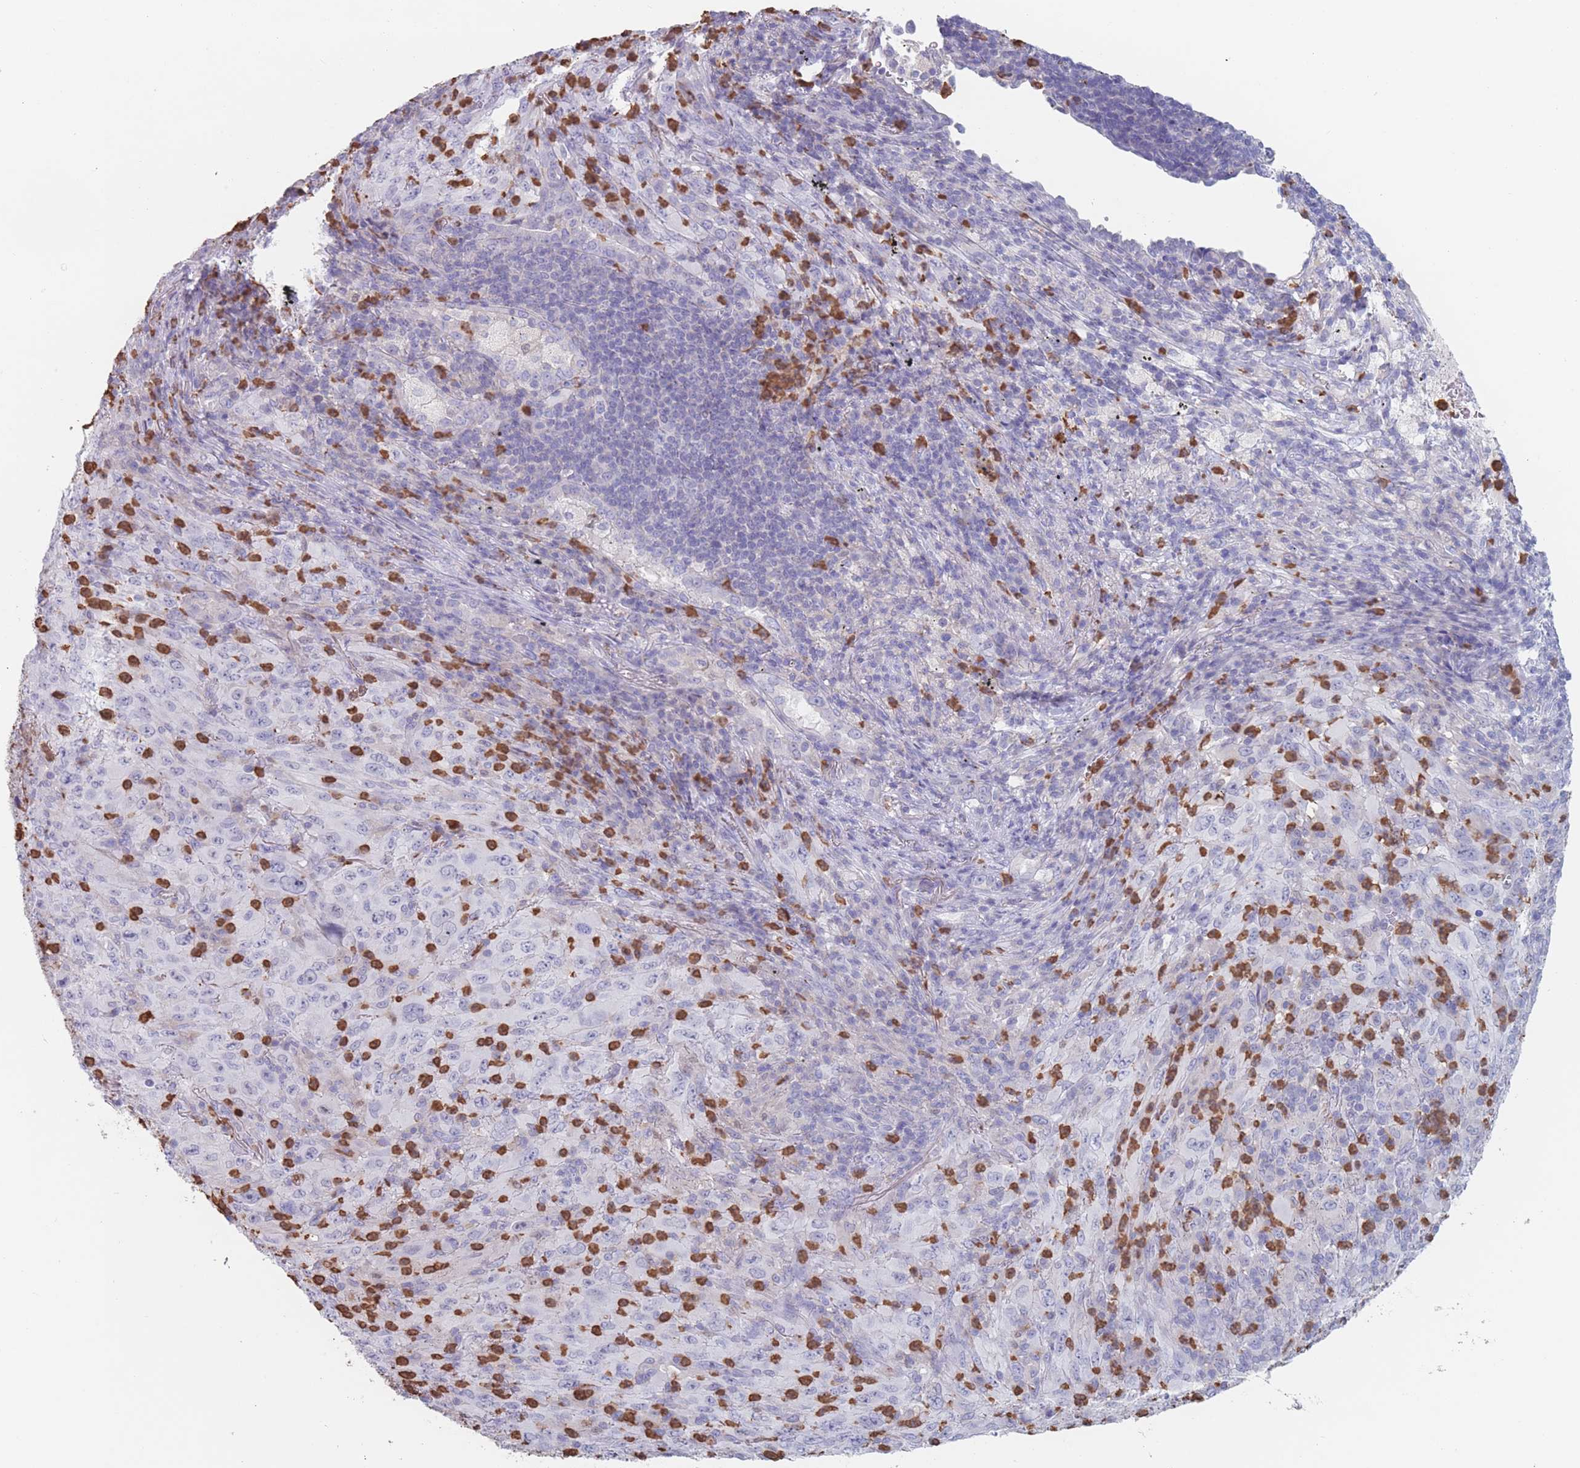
{"staining": {"intensity": "negative", "quantity": "none", "location": "none"}, "tissue": "melanoma", "cell_type": "Tumor cells", "image_type": "cancer", "snomed": [{"axis": "morphology", "description": "Malignant melanoma, Metastatic site"}, {"axis": "topography", "description": "Skin"}], "caption": "This is a photomicrograph of immunohistochemistry staining of melanoma, which shows no staining in tumor cells.", "gene": "ATP1A3", "patient": {"sex": "female", "age": 56}}